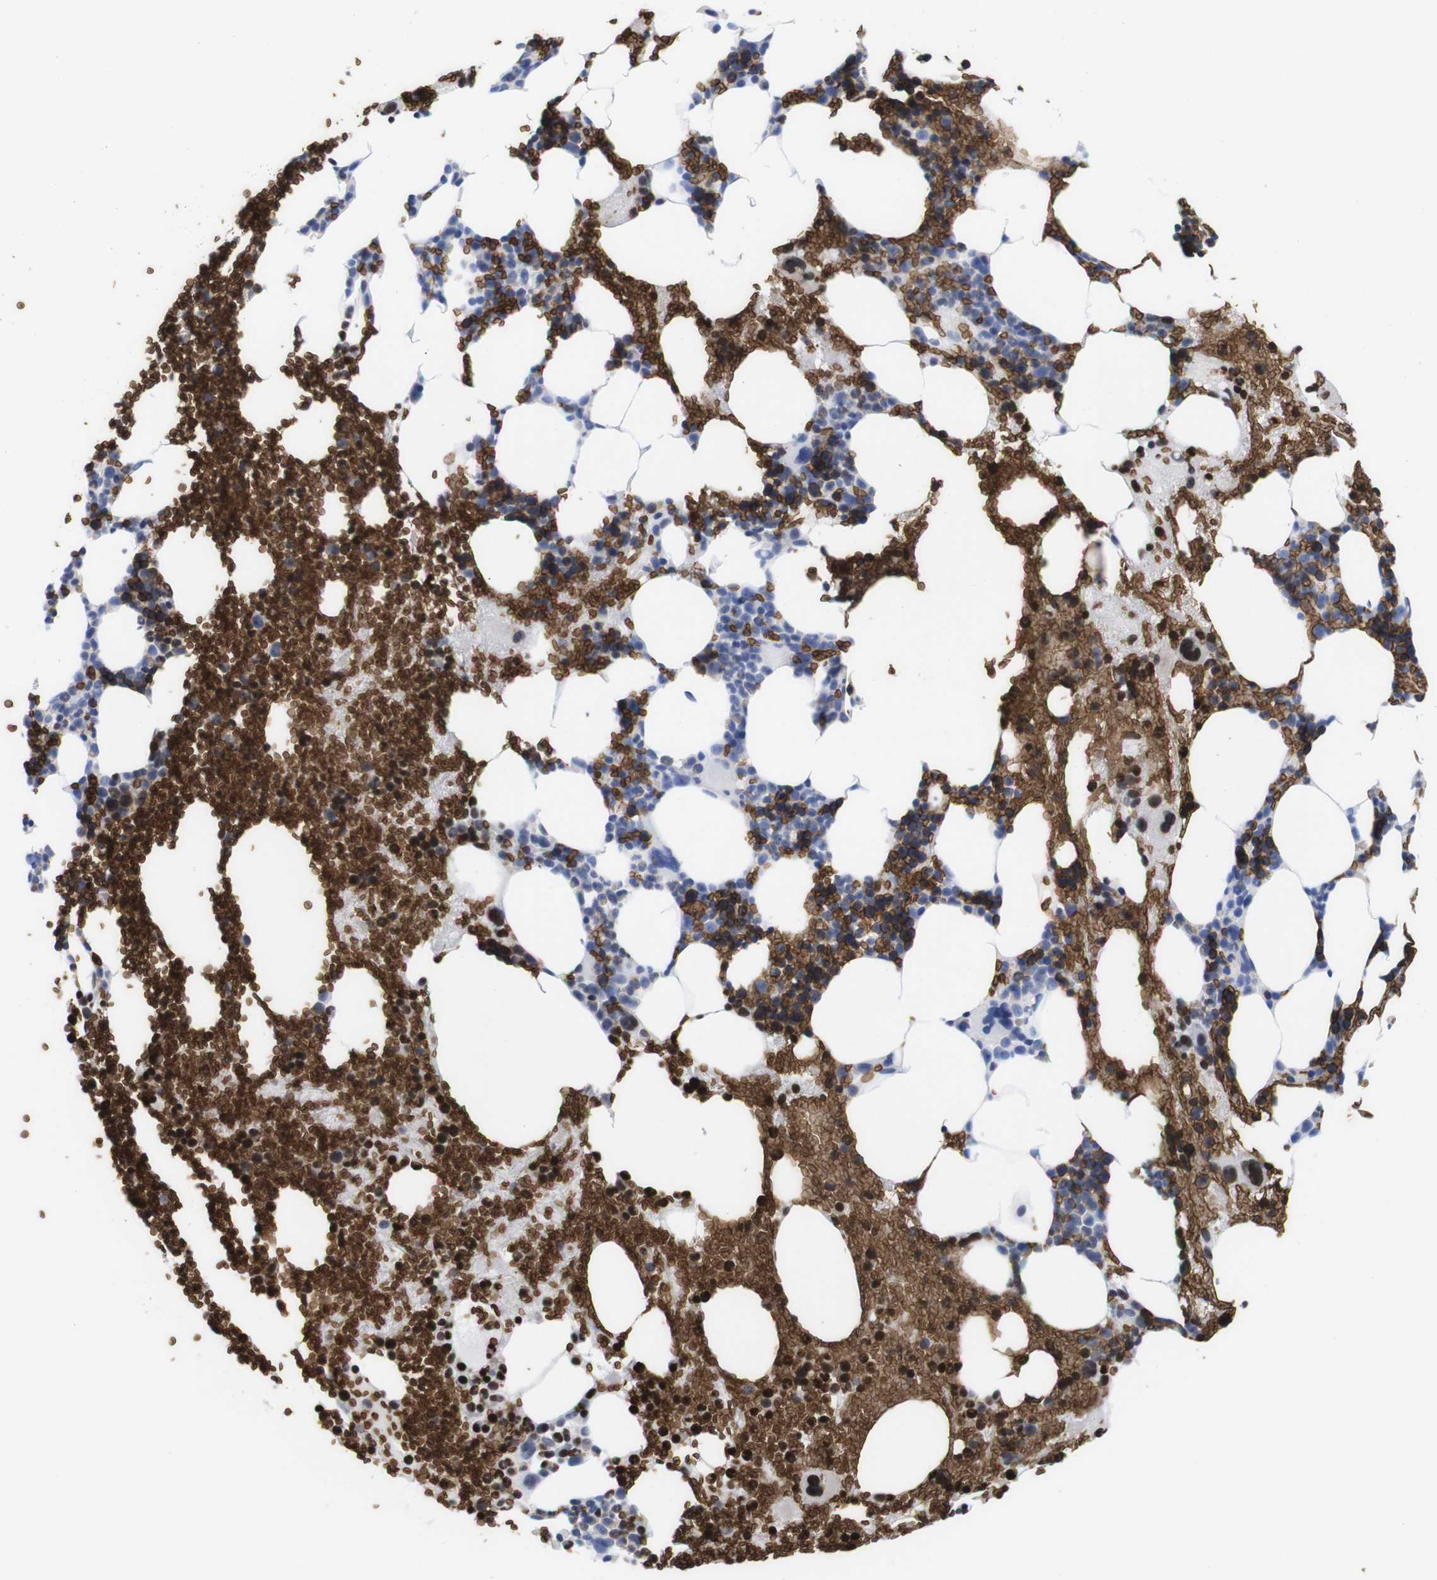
{"staining": {"intensity": "negative", "quantity": "none", "location": "none"}, "tissue": "bone marrow", "cell_type": "Hematopoietic cells", "image_type": "normal", "snomed": [{"axis": "morphology", "description": "Normal tissue, NOS"}, {"axis": "morphology", "description": "Inflammation, NOS"}, {"axis": "topography", "description": "Bone marrow"}], "caption": "Immunohistochemistry image of benign bone marrow stained for a protein (brown), which shows no expression in hematopoietic cells.", "gene": "S1PR2", "patient": {"sex": "female", "age": 76}}